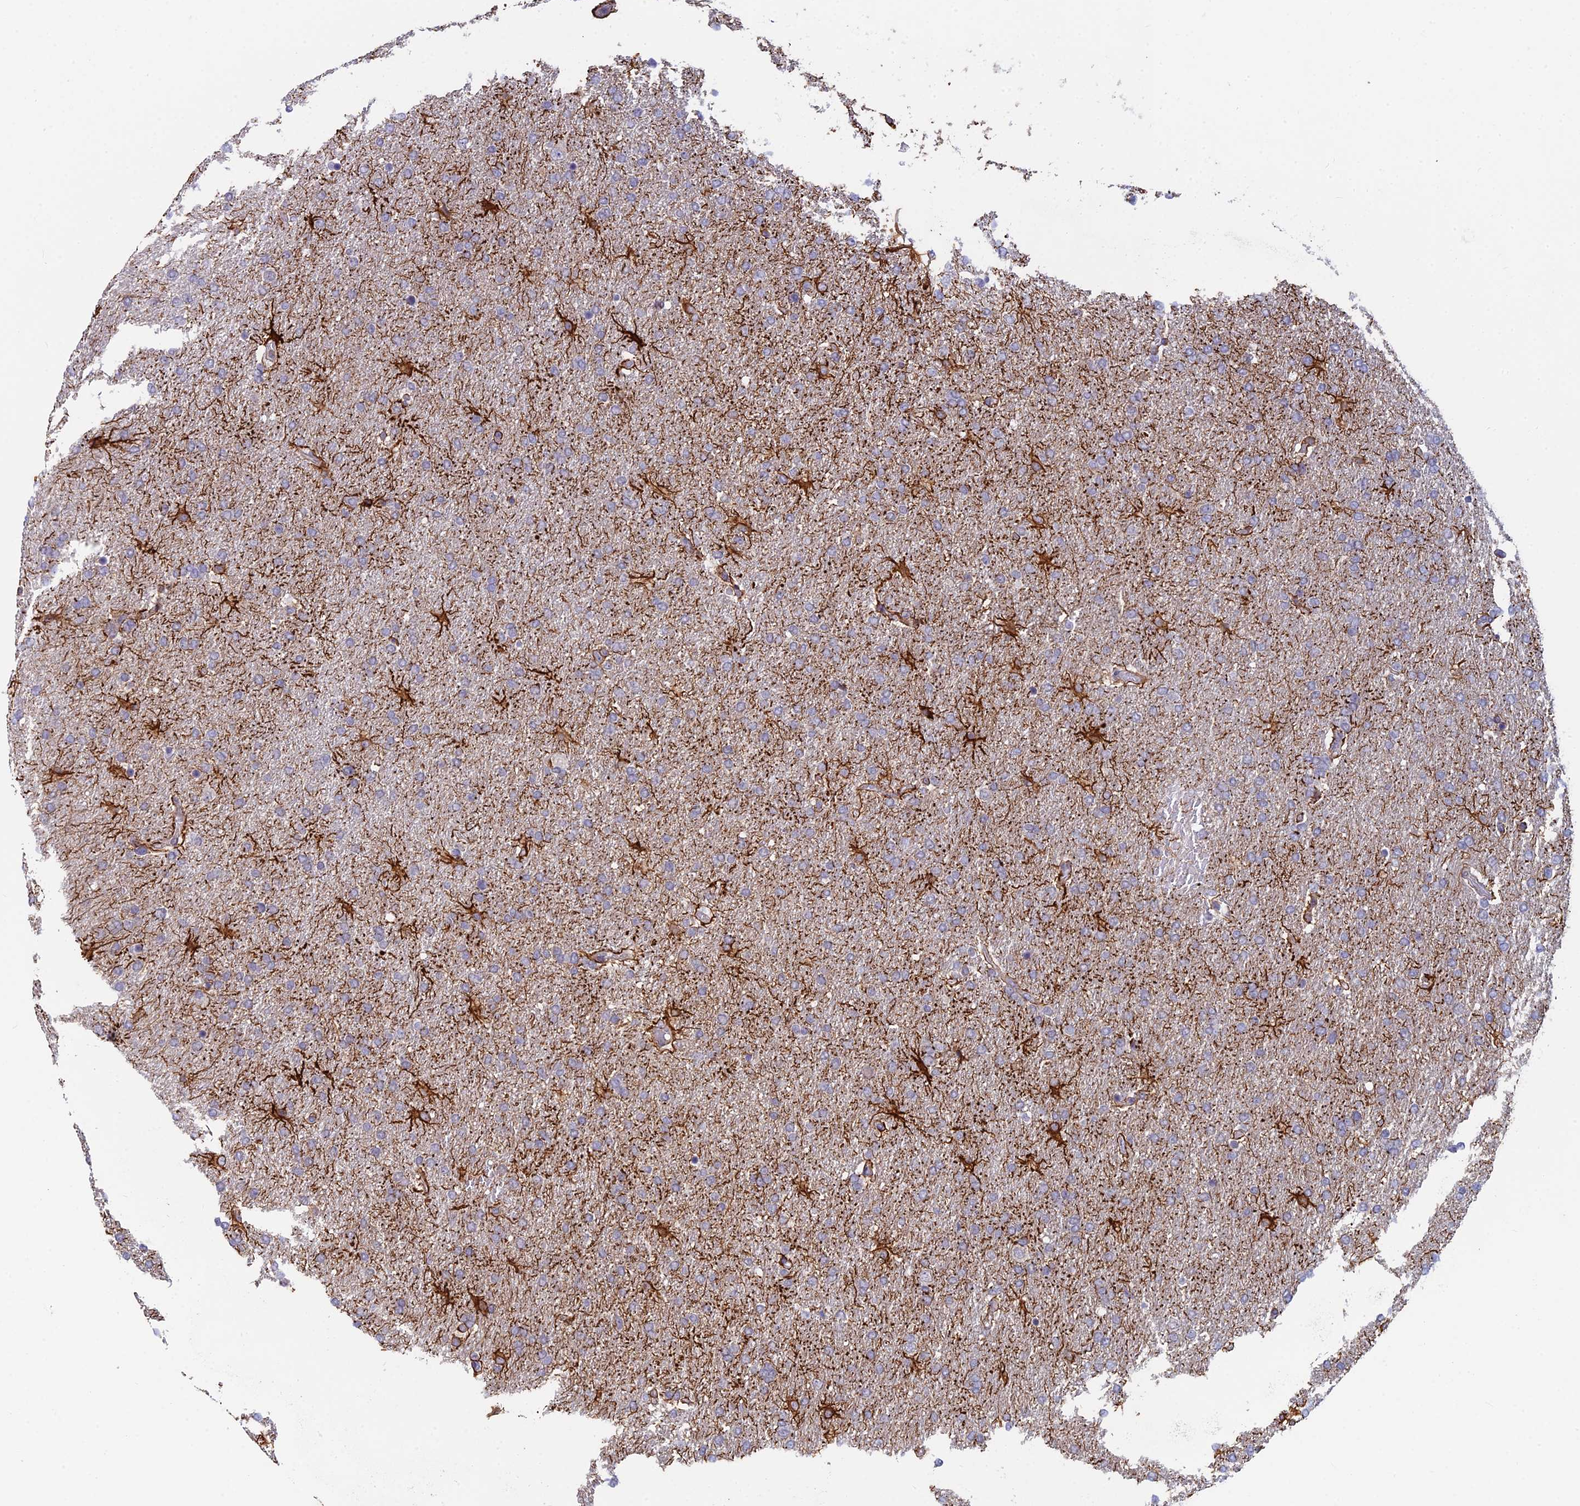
{"staining": {"intensity": "moderate", "quantity": "<25%", "location": "cytoplasmic/membranous"}, "tissue": "glioma", "cell_type": "Tumor cells", "image_type": "cancer", "snomed": [{"axis": "morphology", "description": "Glioma, malignant, High grade"}, {"axis": "topography", "description": "Brain"}], "caption": "Protein staining by immunohistochemistry (IHC) shows moderate cytoplasmic/membranous expression in approximately <25% of tumor cells in malignant high-grade glioma.", "gene": "PPP1R26", "patient": {"sex": "male", "age": 72}}